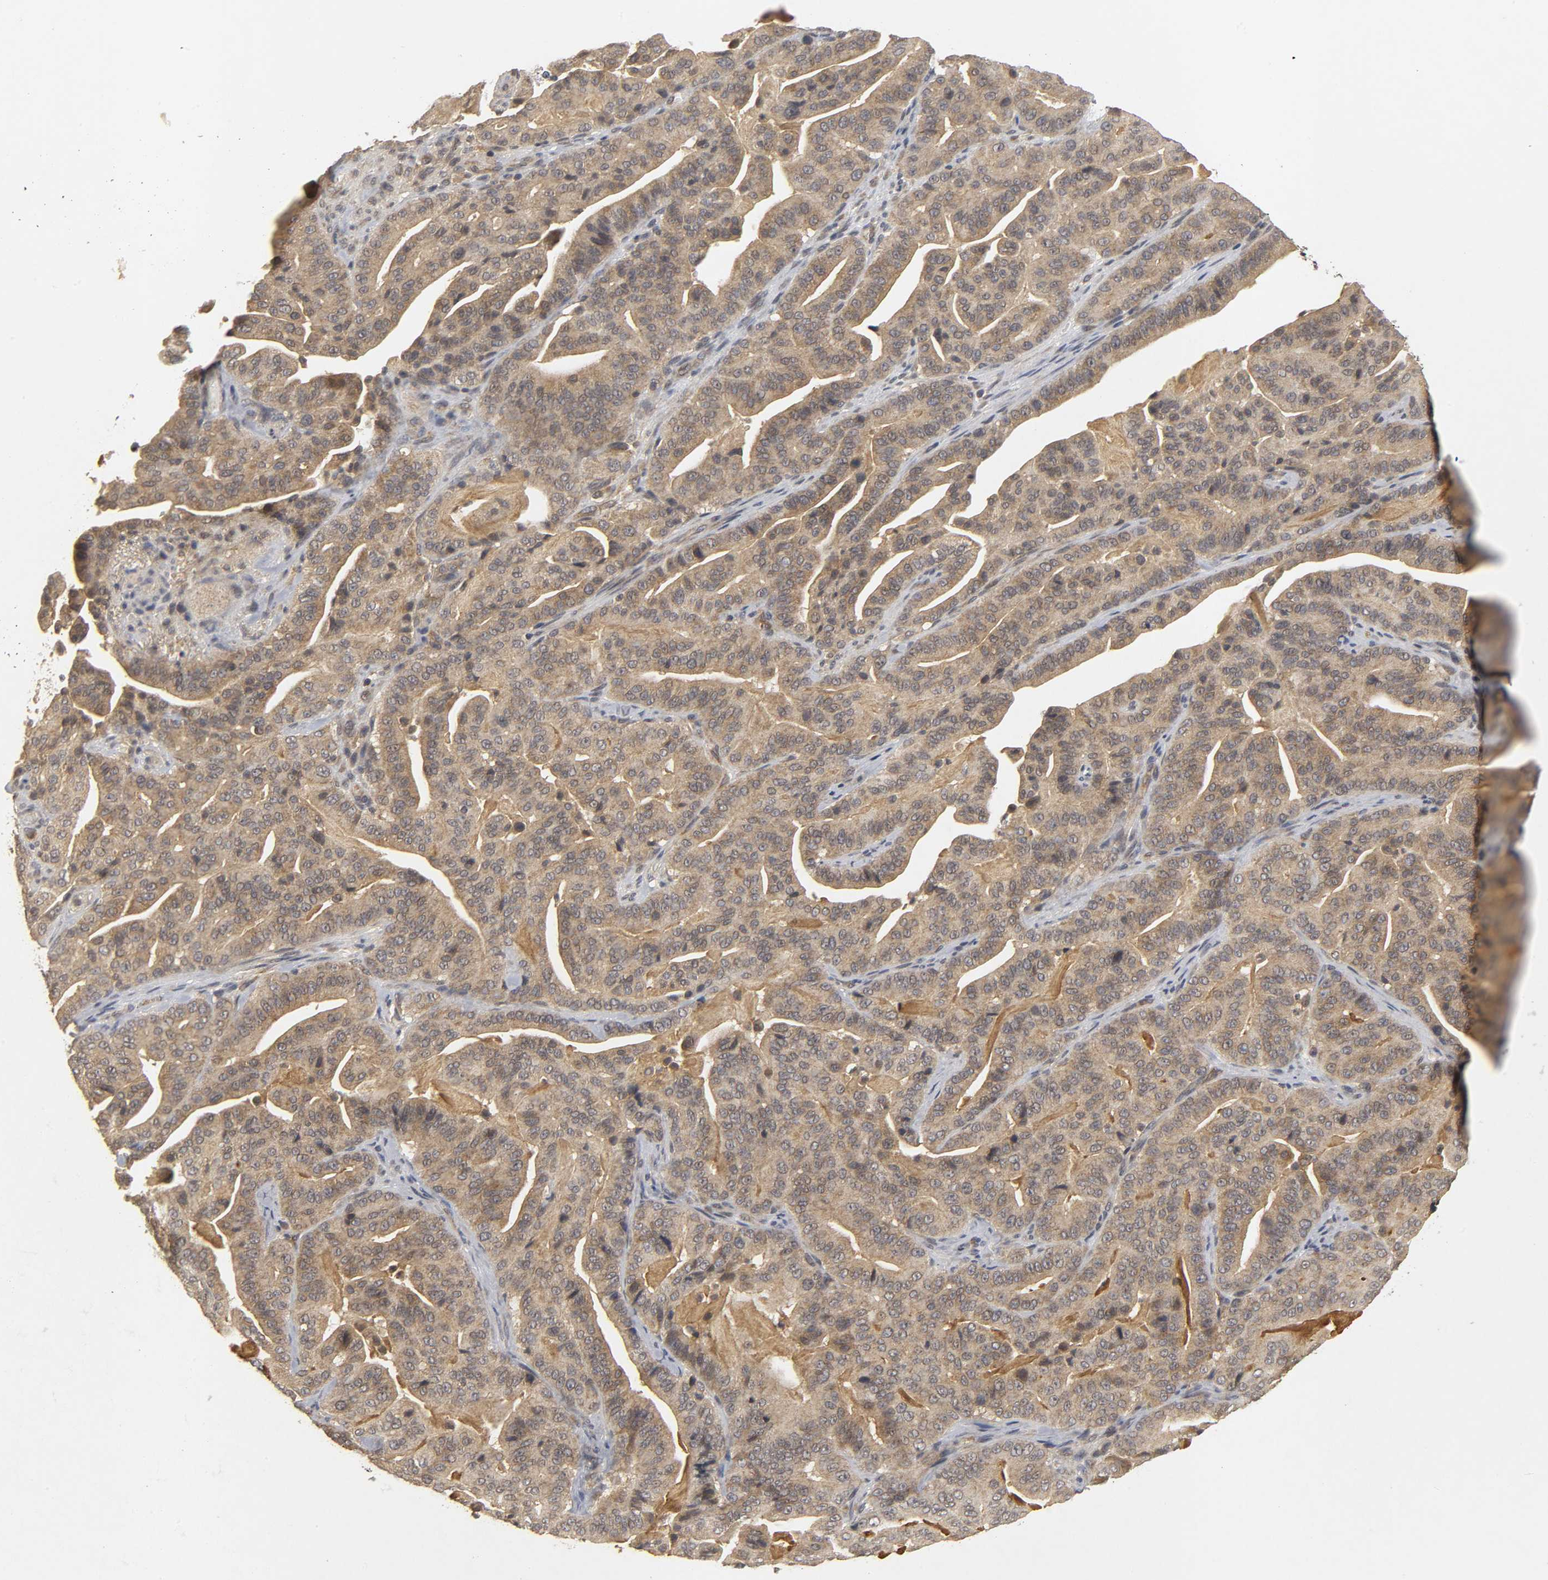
{"staining": {"intensity": "moderate", "quantity": ">75%", "location": "cytoplasmic/membranous"}, "tissue": "pancreatic cancer", "cell_type": "Tumor cells", "image_type": "cancer", "snomed": [{"axis": "morphology", "description": "Adenocarcinoma, NOS"}, {"axis": "topography", "description": "Pancreas"}], "caption": "Adenocarcinoma (pancreatic) tissue shows moderate cytoplasmic/membranous positivity in approximately >75% of tumor cells, visualized by immunohistochemistry.", "gene": "TRAF6", "patient": {"sex": "male", "age": 63}}